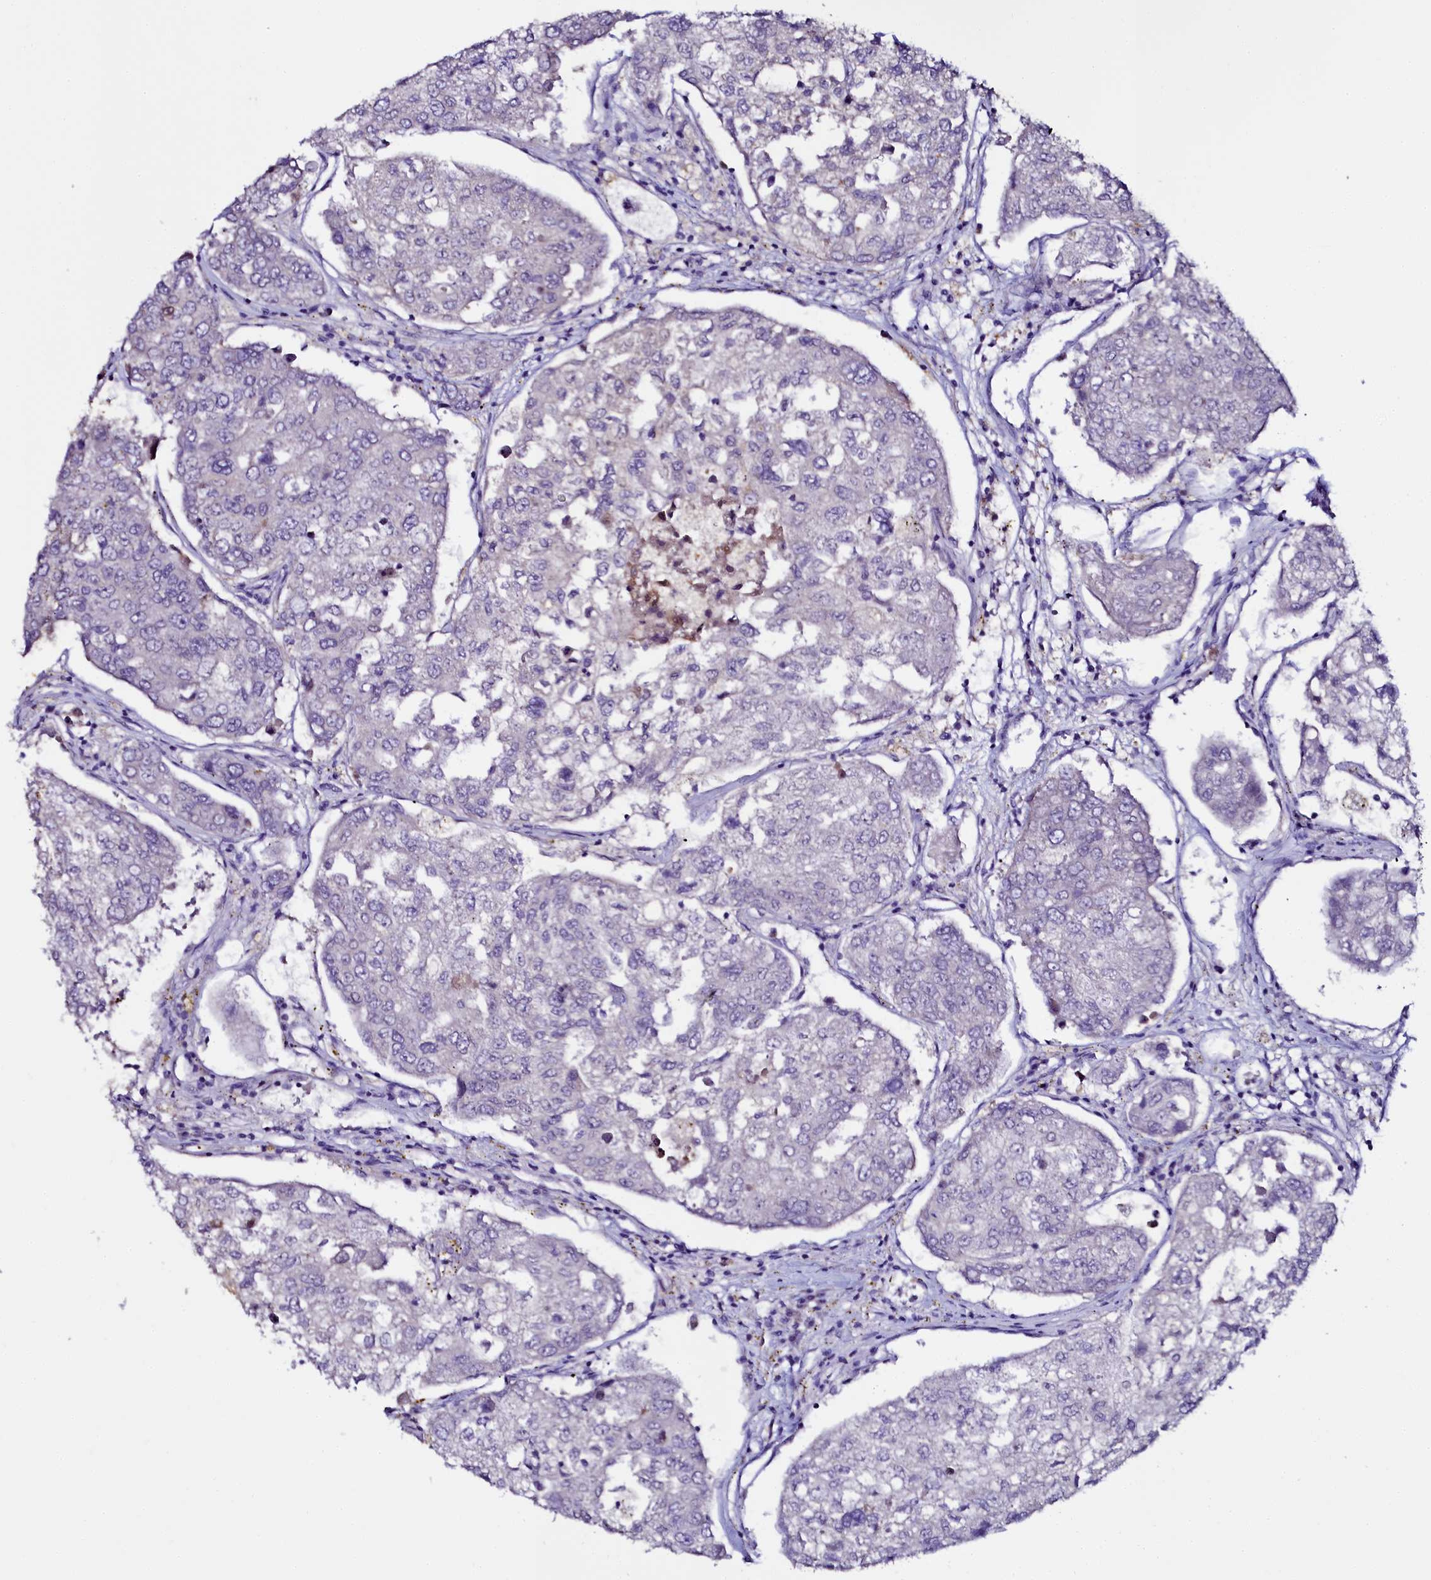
{"staining": {"intensity": "negative", "quantity": "none", "location": "none"}, "tissue": "urothelial cancer", "cell_type": "Tumor cells", "image_type": "cancer", "snomed": [{"axis": "morphology", "description": "Urothelial carcinoma, High grade"}, {"axis": "topography", "description": "Lymph node"}, {"axis": "topography", "description": "Urinary bladder"}], "caption": "Immunohistochemical staining of urothelial carcinoma (high-grade) reveals no significant staining in tumor cells.", "gene": "SORD", "patient": {"sex": "male", "age": 51}}